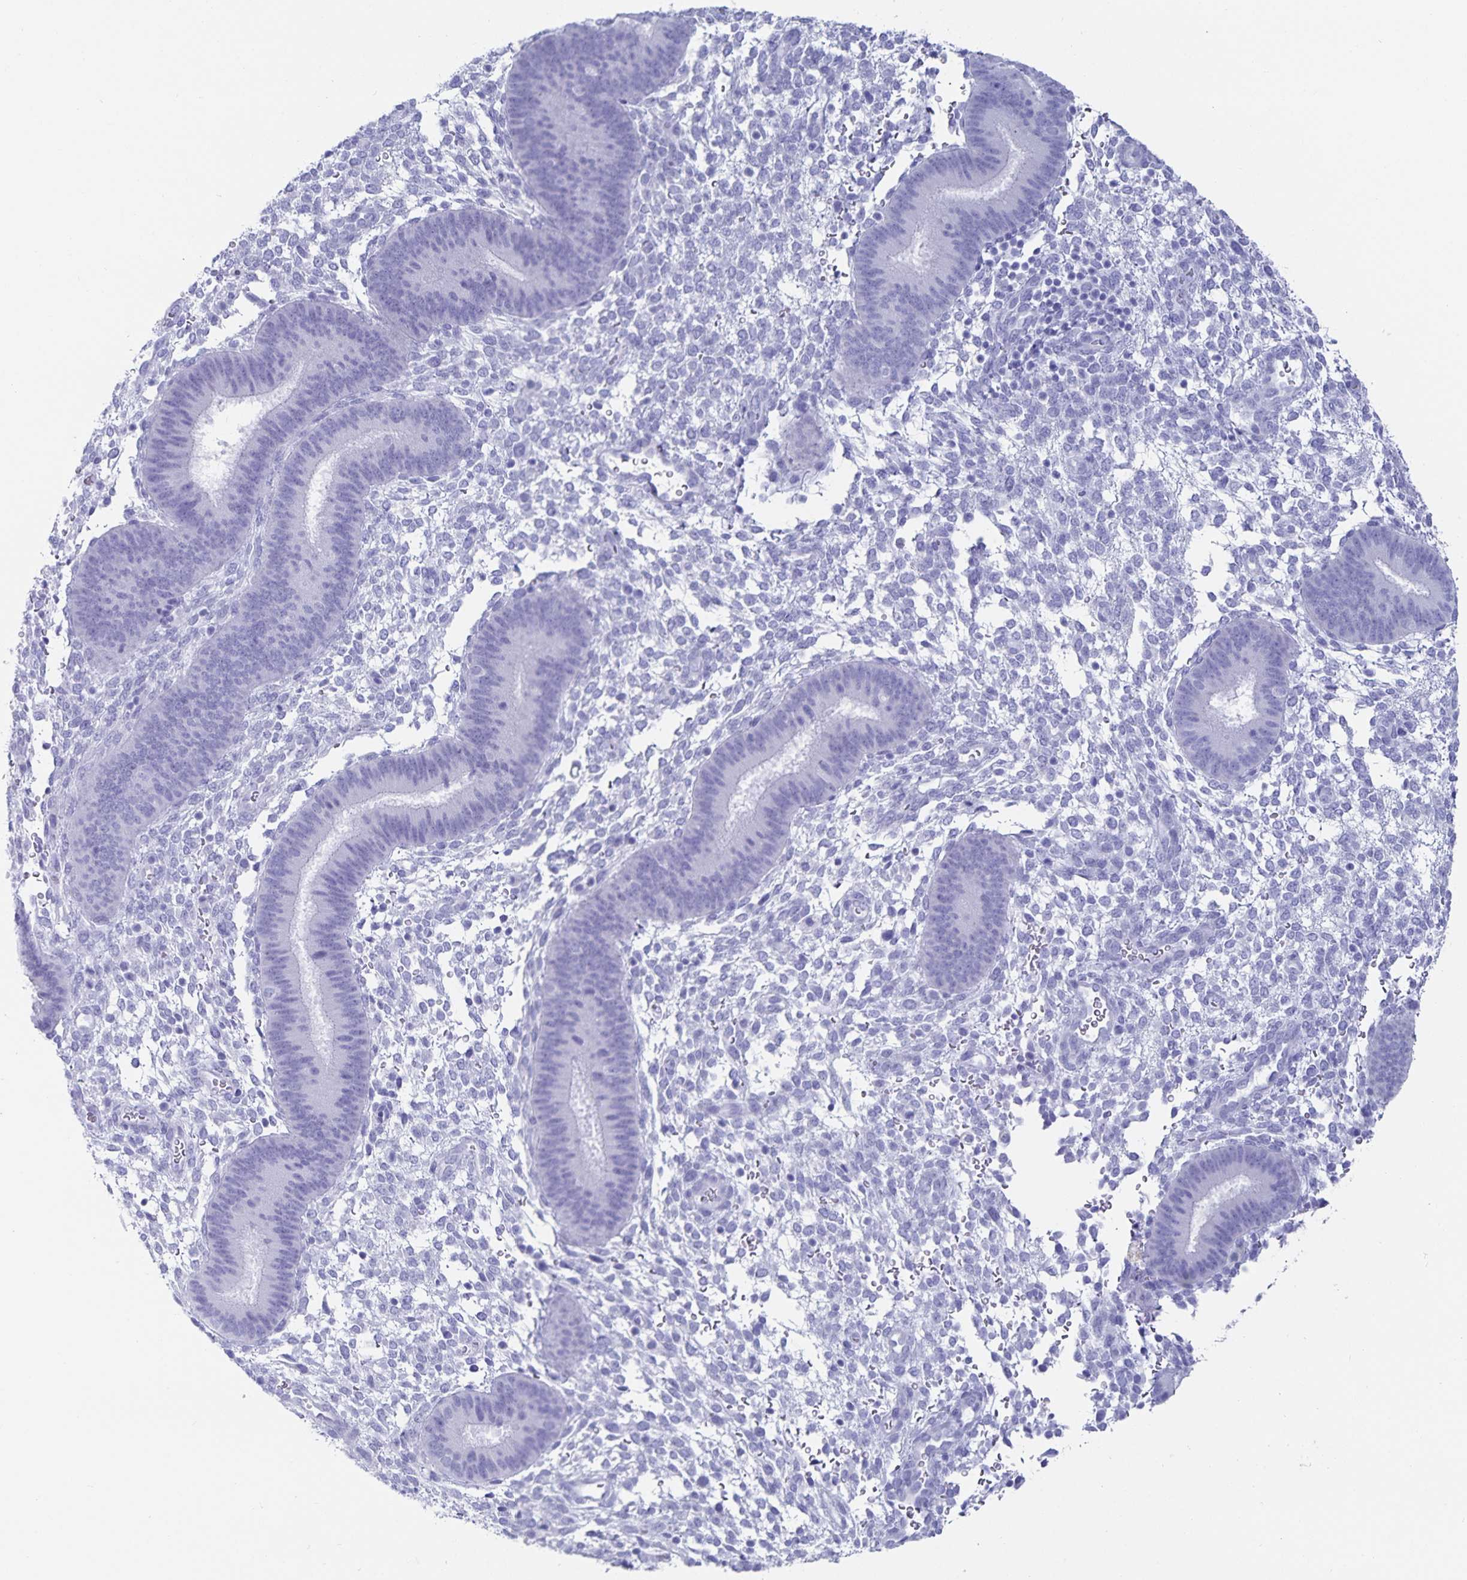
{"staining": {"intensity": "negative", "quantity": "none", "location": "none"}, "tissue": "endometrium", "cell_type": "Cells in endometrial stroma", "image_type": "normal", "snomed": [{"axis": "morphology", "description": "Normal tissue, NOS"}, {"axis": "topography", "description": "Endometrium"}], "caption": "Immunohistochemical staining of benign human endometrium exhibits no significant expression in cells in endometrial stroma.", "gene": "C19orf73", "patient": {"sex": "female", "age": 39}}